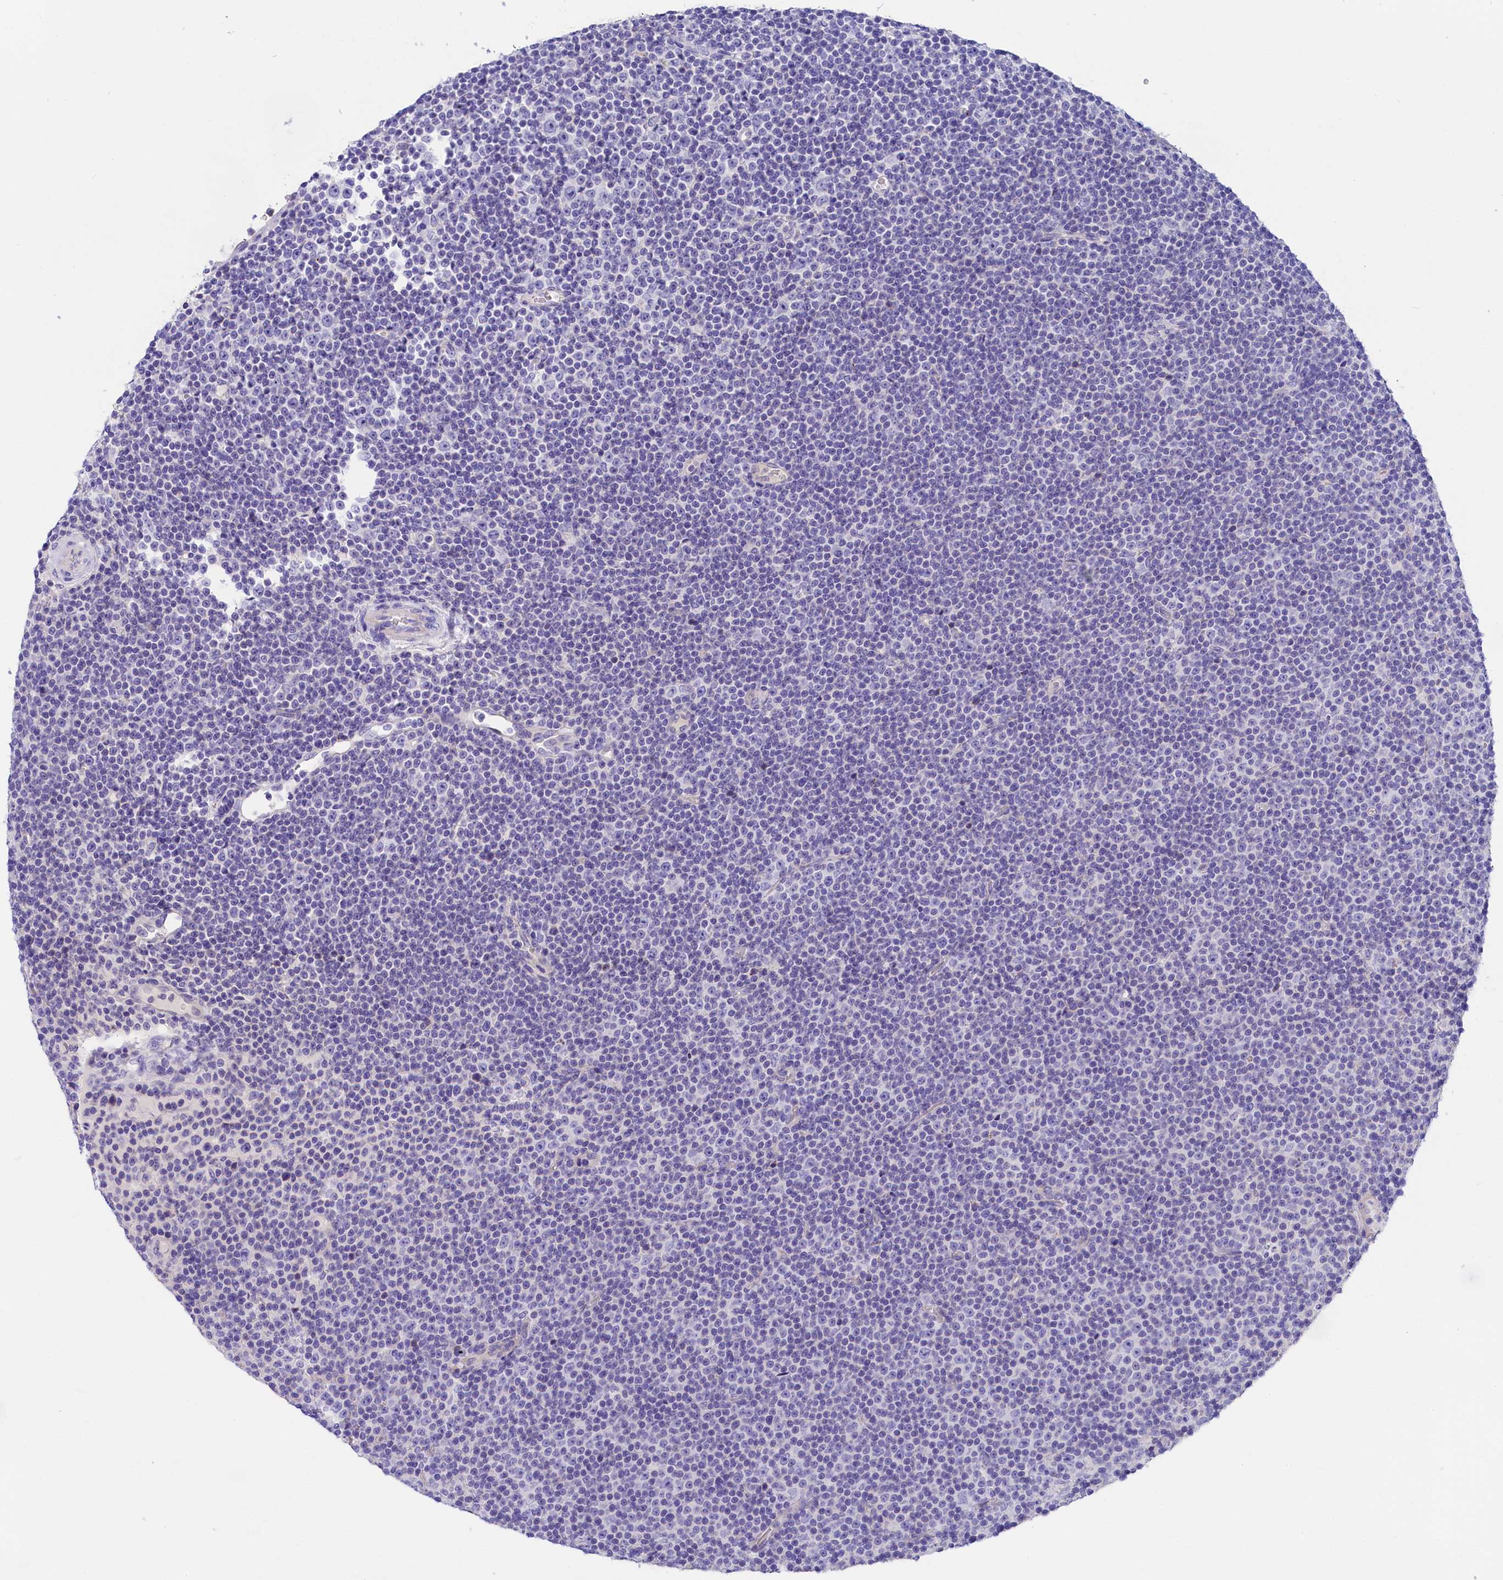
{"staining": {"intensity": "negative", "quantity": "none", "location": "none"}, "tissue": "lymphoma", "cell_type": "Tumor cells", "image_type": "cancer", "snomed": [{"axis": "morphology", "description": "Malignant lymphoma, non-Hodgkin's type, Low grade"}, {"axis": "topography", "description": "Lymph node"}], "caption": "Lymphoma stained for a protein using immunohistochemistry (IHC) displays no staining tumor cells.", "gene": "SULT2A1", "patient": {"sex": "female", "age": 67}}